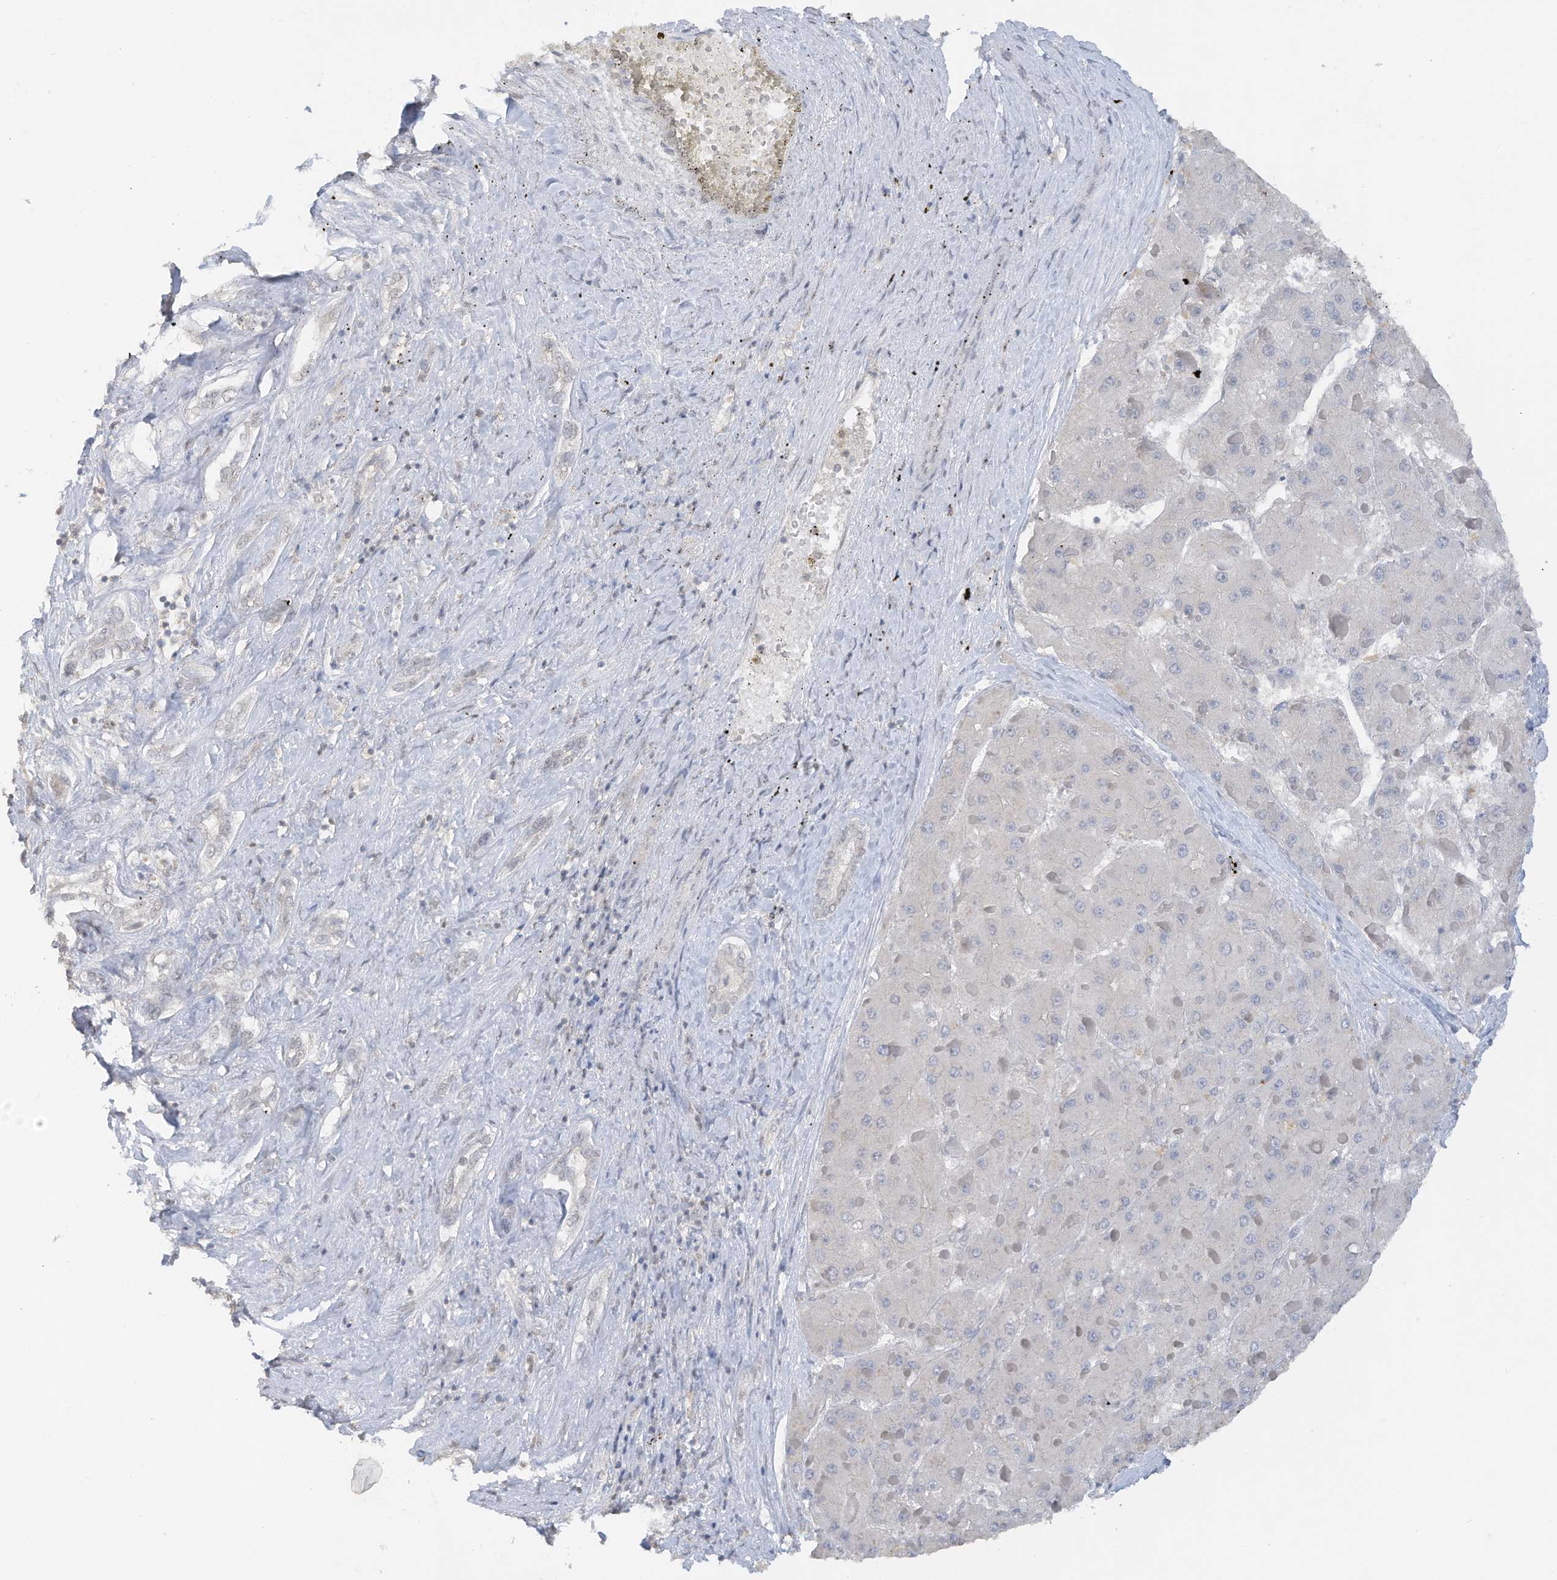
{"staining": {"intensity": "negative", "quantity": "none", "location": "none"}, "tissue": "liver cancer", "cell_type": "Tumor cells", "image_type": "cancer", "snomed": [{"axis": "morphology", "description": "Carcinoma, Hepatocellular, NOS"}, {"axis": "topography", "description": "Liver"}], "caption": "Immunohistochemistry (IHC) of human liver cancer (hepatocellular carcinoma) shows no staining in tumor cells.", "gene": "HAS3", "patient": {"sex": "female", "age": 73}}